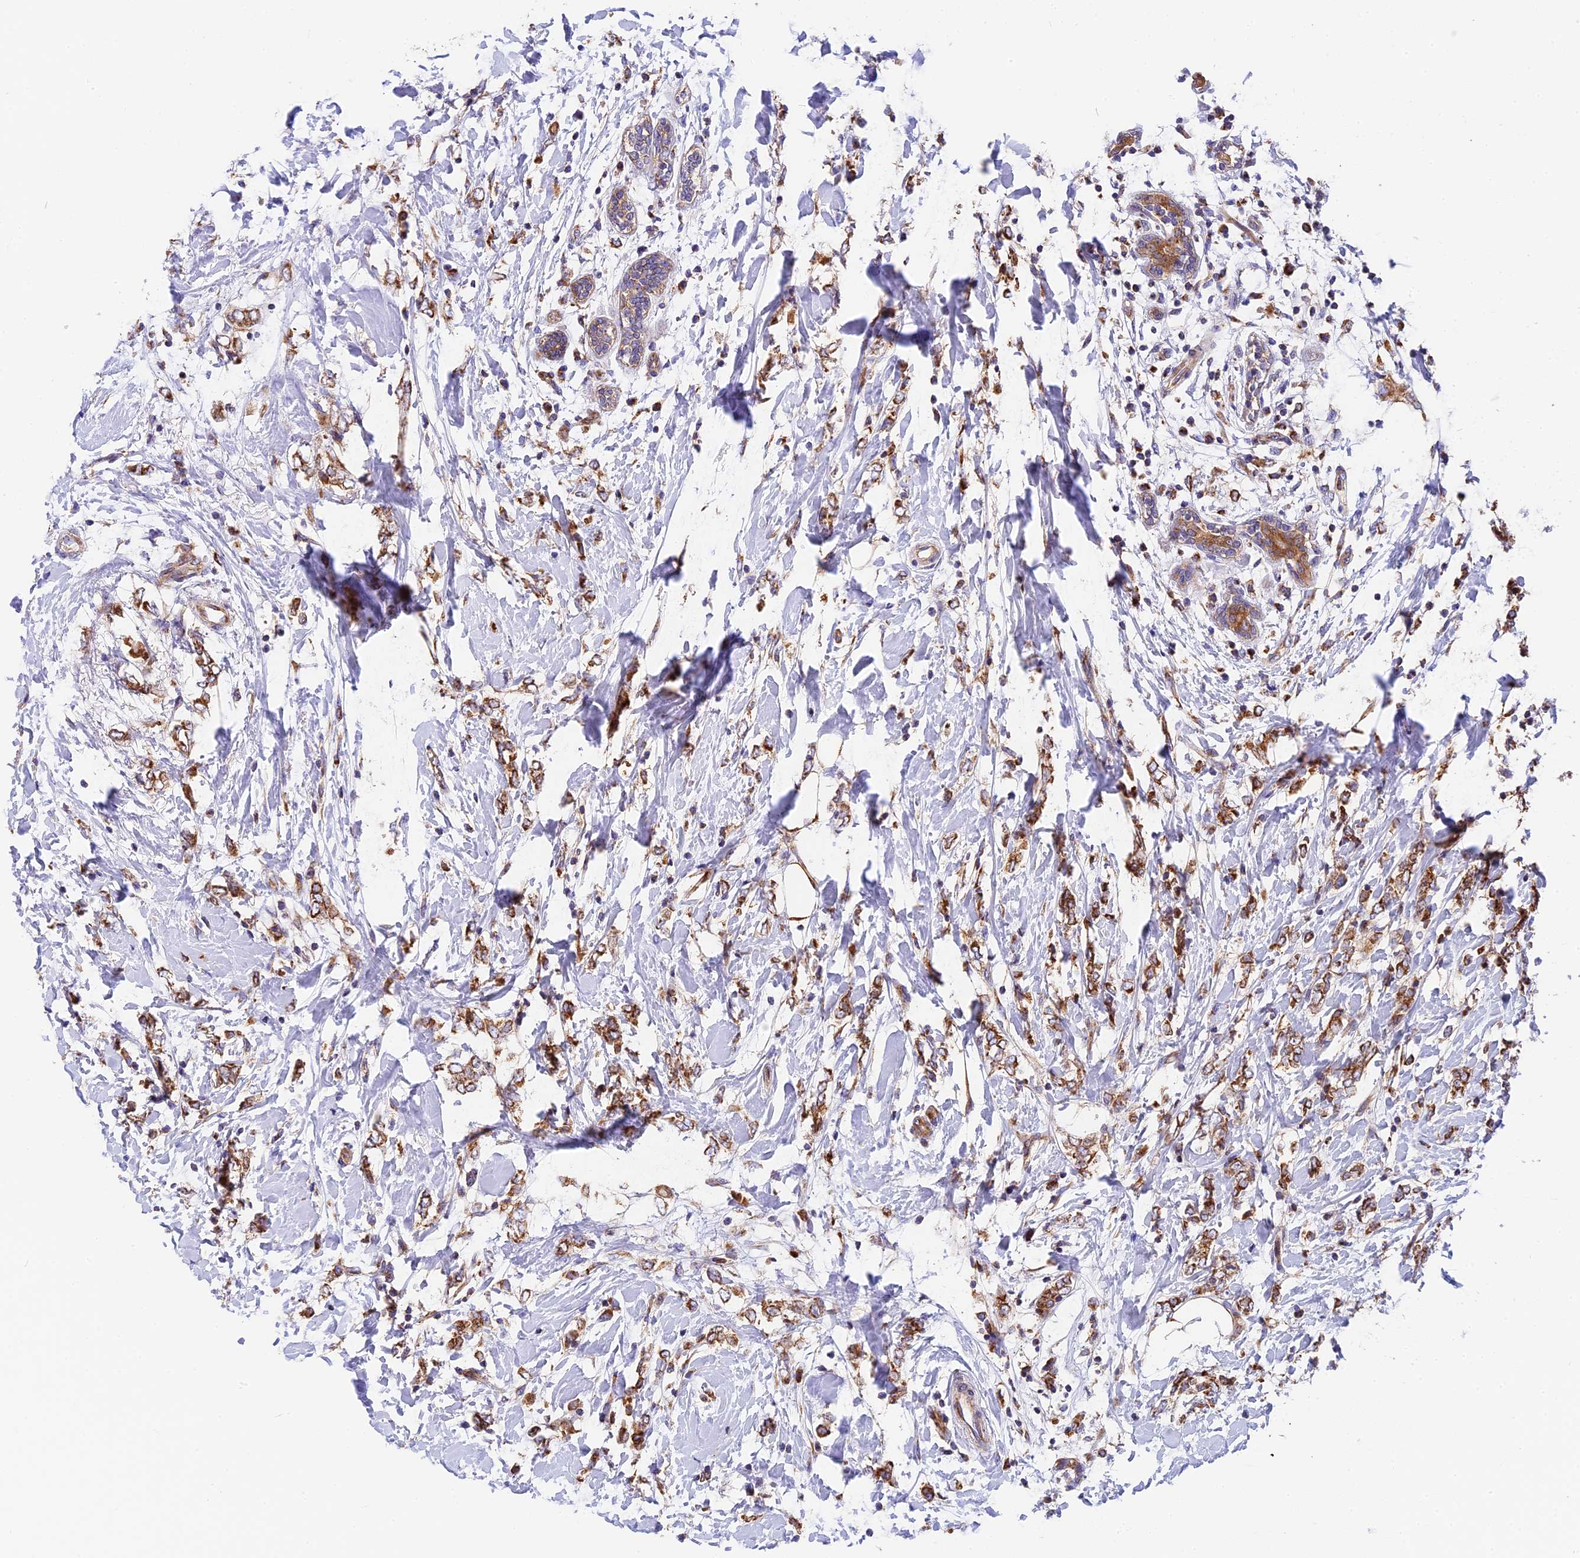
{"staining": {"intensity": "moderate", "quantity": ">75%", "location": "cytoplasmic/membranous"}, "tissue": "breast cancer", "cell_type": "Tumor cells", "image_type": "cancer", "snomed": [{"axis": "morphology", "description": "Normal tissue, NOS"}, {"axis": "morphology", "description": "Lobular carcinoma"}, {"axis": "topography", "description": "Breast"}], "caption": "Breast cancer (lobular carcinoma) stained with a brown dye shows moderate cytoplasmic/membranous positive positivity in approximately >75% of tumor cells.", "gene": "MRAS", "patient": {"sex": "female", "age": 47}}